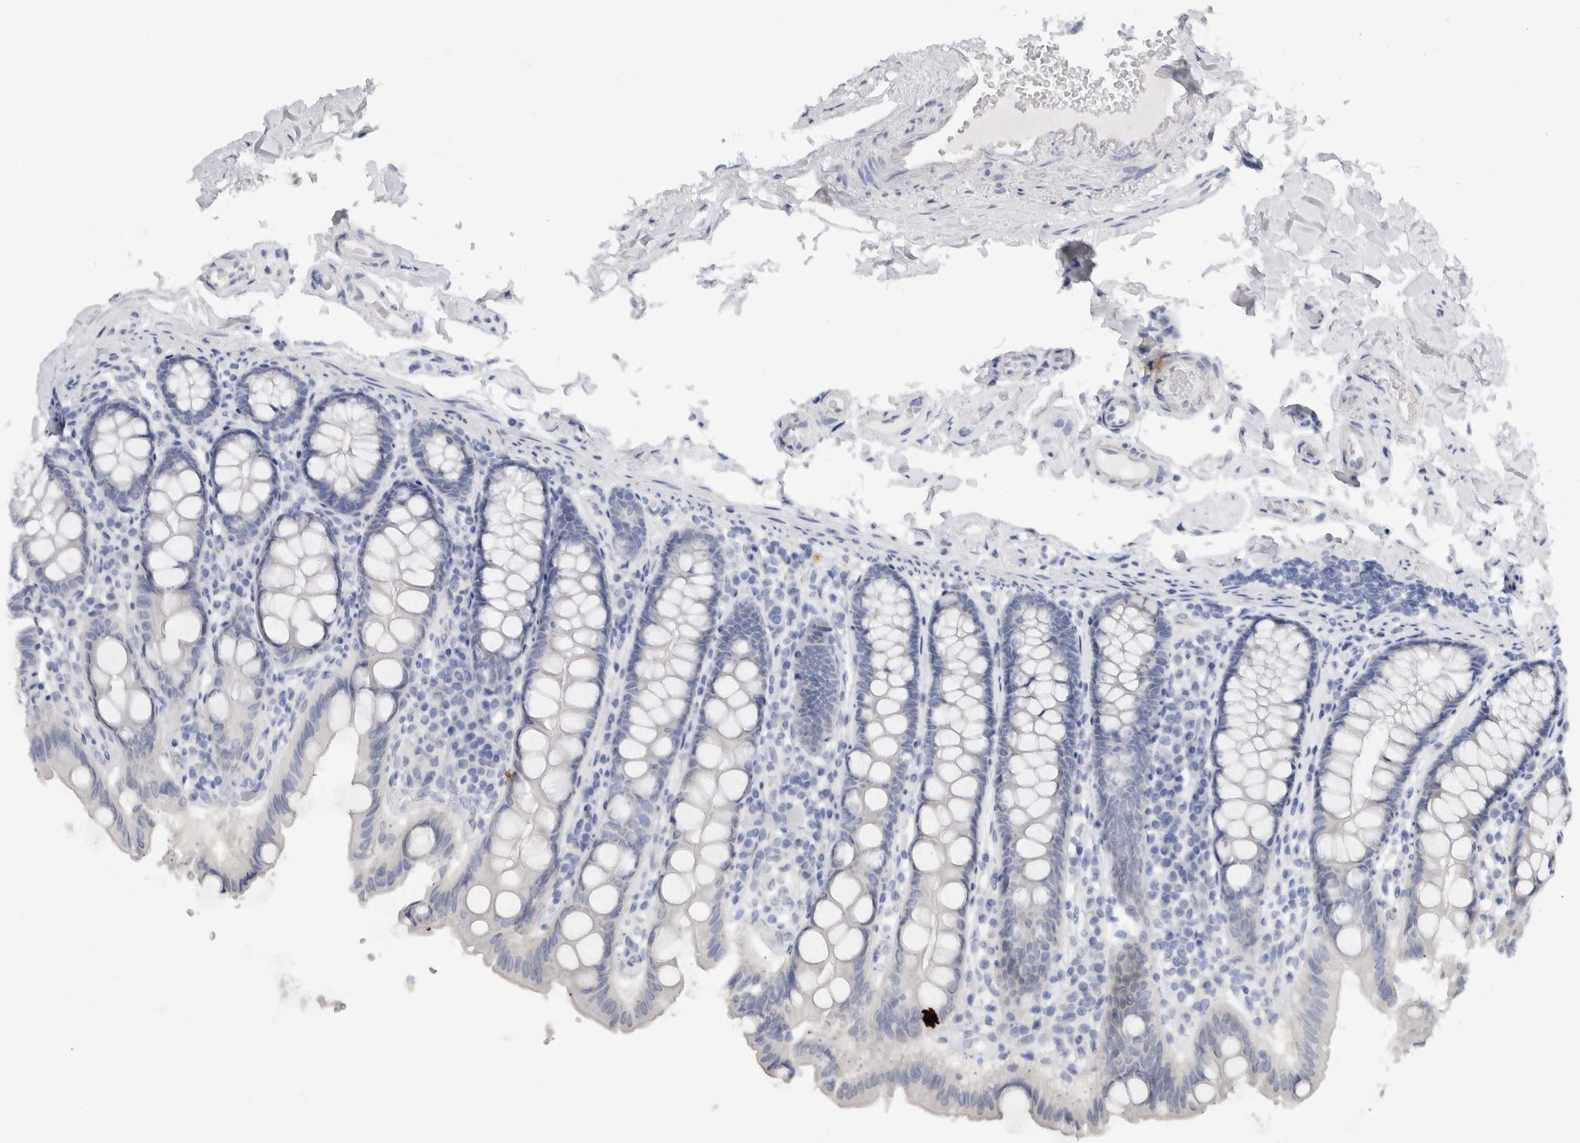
{"staining": {"intensity": "negative", "quantity": "none", "location": "none"}, "tissue": "colon", "cell_type": "Endothelial cells", "image_type": "normal", "snomed": [{"axis": "morphology", "description": "Normal tissue, NOS"}, {"axis": "topography", "description": "Colon"}, {"axis": "topography", "description": "Peripheral nerve tissue"}], "caption": "High power microscopy micrograph of an IHC image of unremarkable colon, revealing no significant expression in endothelial cells.", "gene": "C9orf50", "patient": {"sex": "female", "age": 61}}